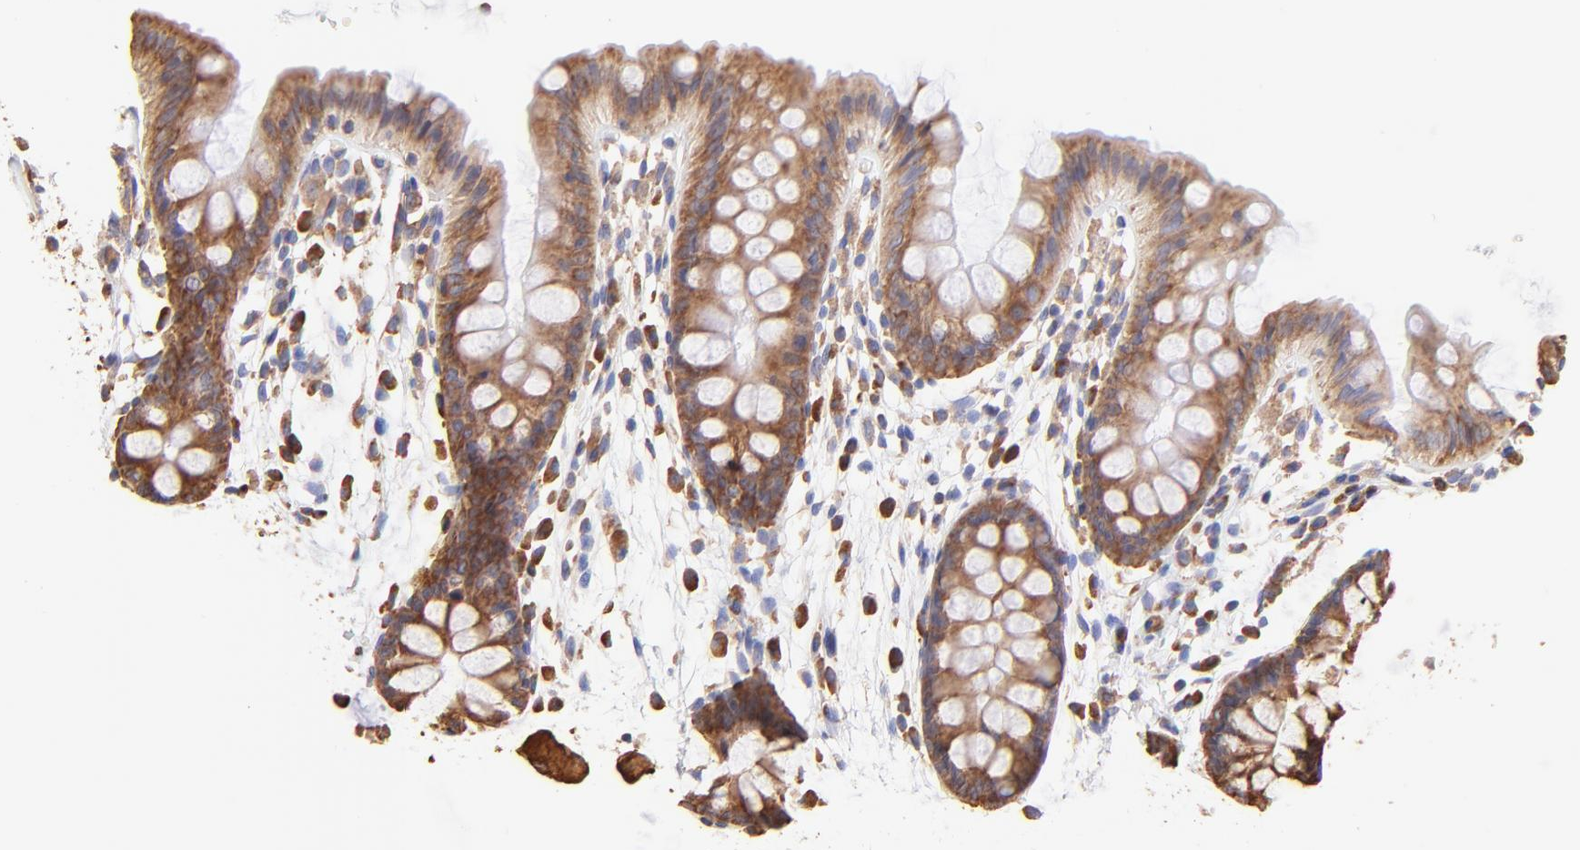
{"staining": {"intensity": "moderate", "quantity": ">75%", "location": "cytoplasmic/membranous"}, "tissue": "colon", "cell_type": "Endothelial cells", "image_type": "normal", "snomed": [{"axis": "morphology", "description": "Normal tissue, NOS"}, {"axis": "topography", "description": "Smooth muscle"}, {"axis": "topography", "description": "Colon"}], "caption": "Brown immunohistochemical staining in normal human colon demonstrates moderate cytoplasmic/membranous positivity in about >75% of endothelial cells. (Brightfield microscopy of DAB IHC at high magnification).", "gene": "RPL30", "patient": {"sex": "male", "age": 67}}